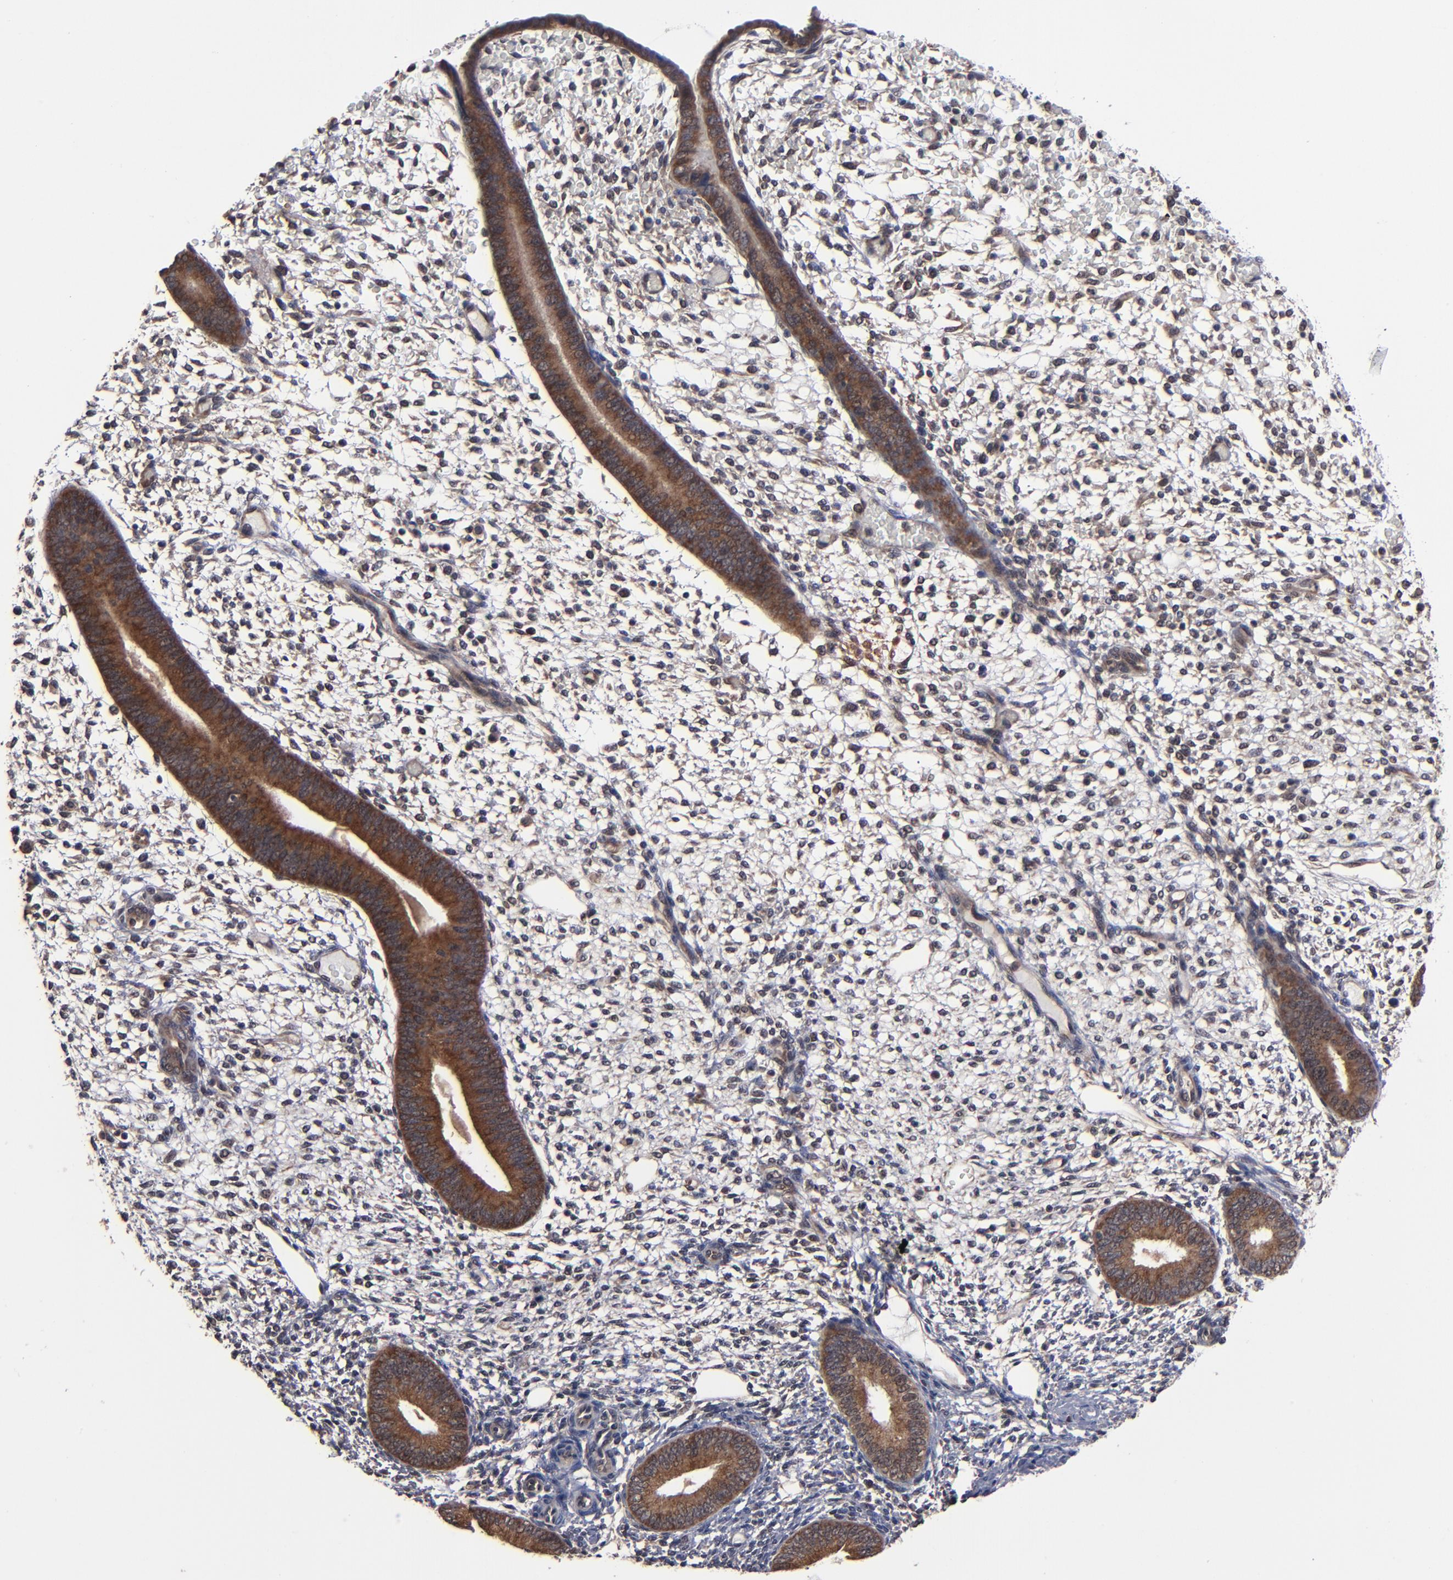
{"staining": {"intensity": "weak", "quantity": "<25%", "location": "cytoplasmic/membranous"}, "tissue": "endometrium", "cell_type": "Cells in endometrial stroma", "image_type": "normal", "snomed": [{"axis": "morphology", "description": "Normal tissue, NOS"}, {"axis": "topography", "description": "Endometrium"}], "caption": "IHC histopathology image of benign endometrium: human endometrium stained with DAB (3,3'-diaminobenzidine) exhibits no significant protein staining in cells in endometrial stroma.", "gene": "ALG13", "patient": {"sex": "female", "age": 42}}